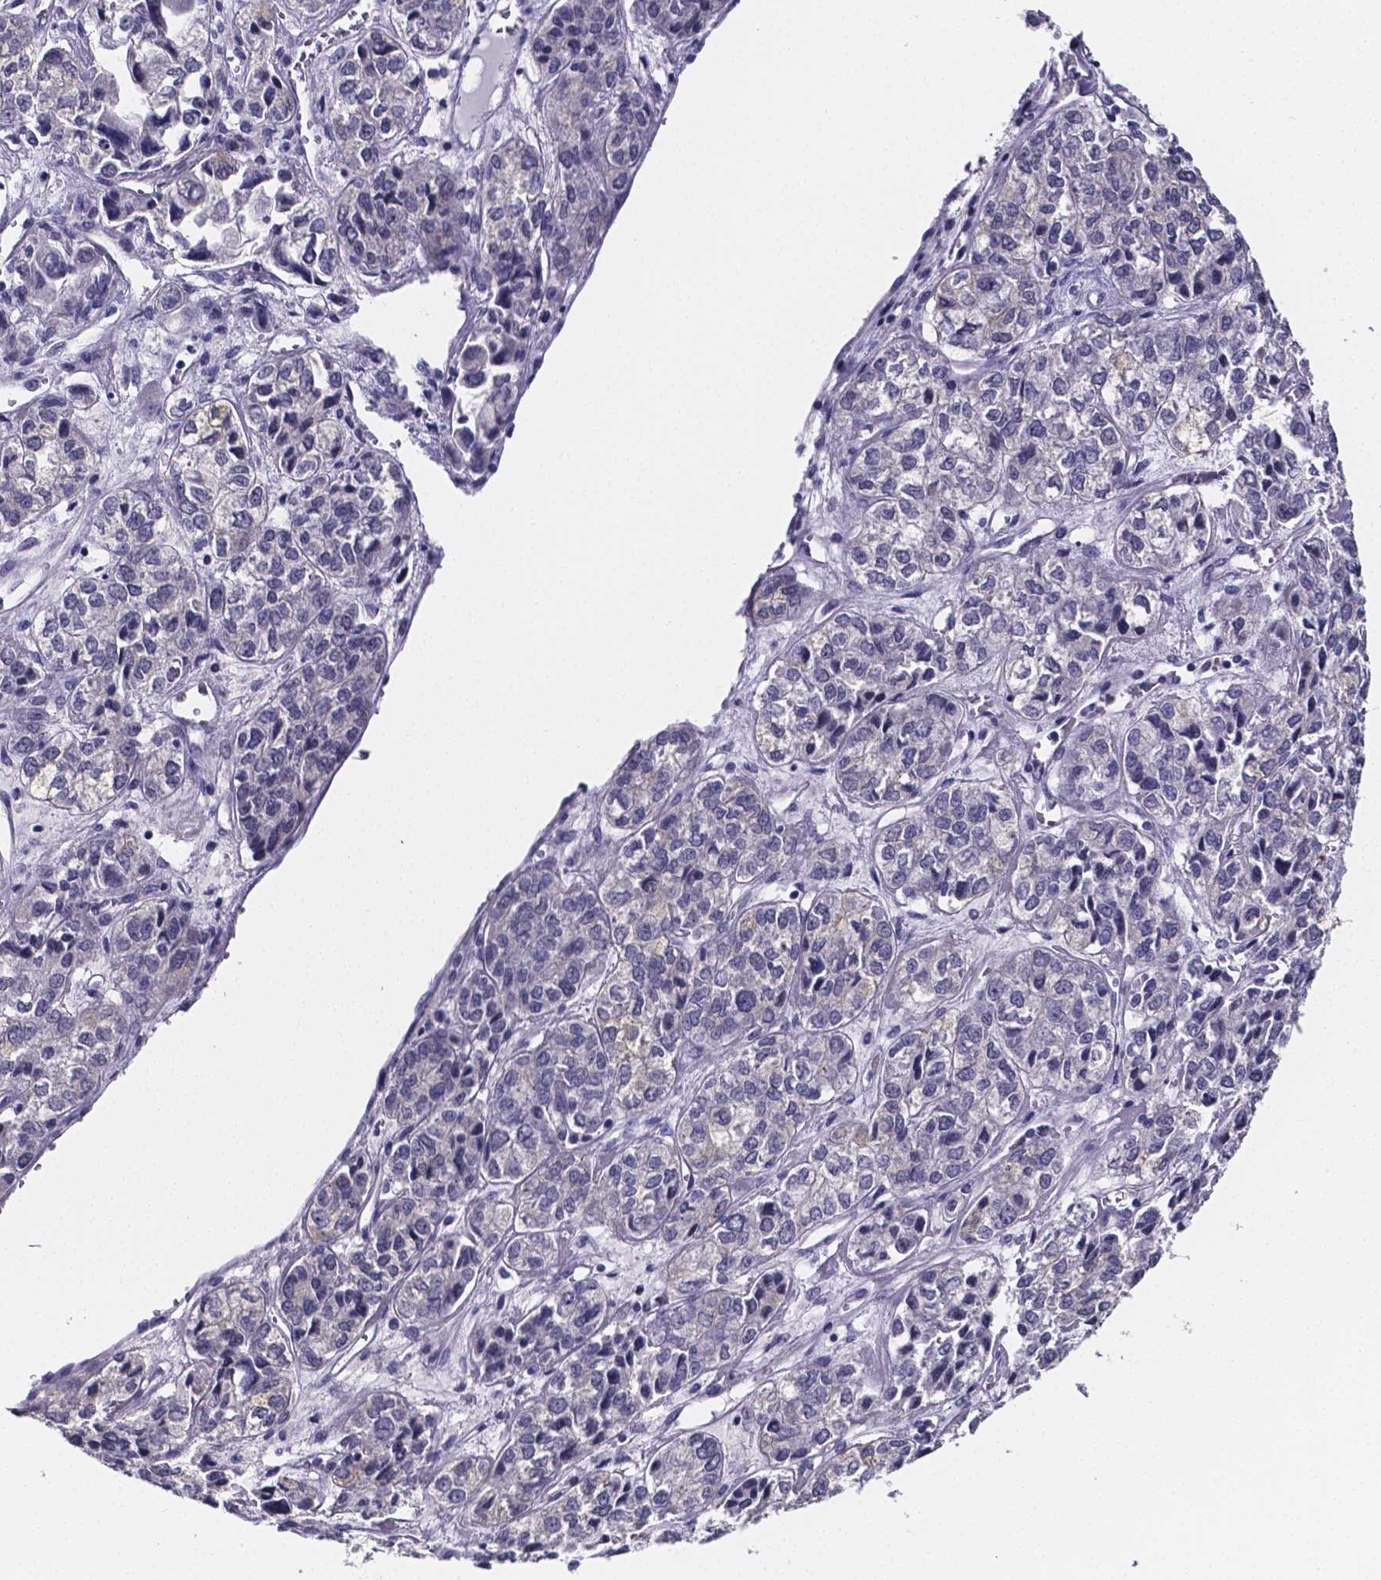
{"staining": {"intensity": "negative", "quantity": "none", "location": "none"}, "tissue": "ovarian cancer", "cell_type": "Tumor cells", "image_type": "cancer", "snomed": [{"axis": "morphology", "description": "Carcinoma, endometroid"}, {"axis": "topography", "description": "Ovary"}], "caption": "DAB immunohistochemical staining of human ovarian cancer demonstrates no significant positivity in tumor cells.", "gene": "IZUMO1", "patient": {"sex": "female", "age": 64}}